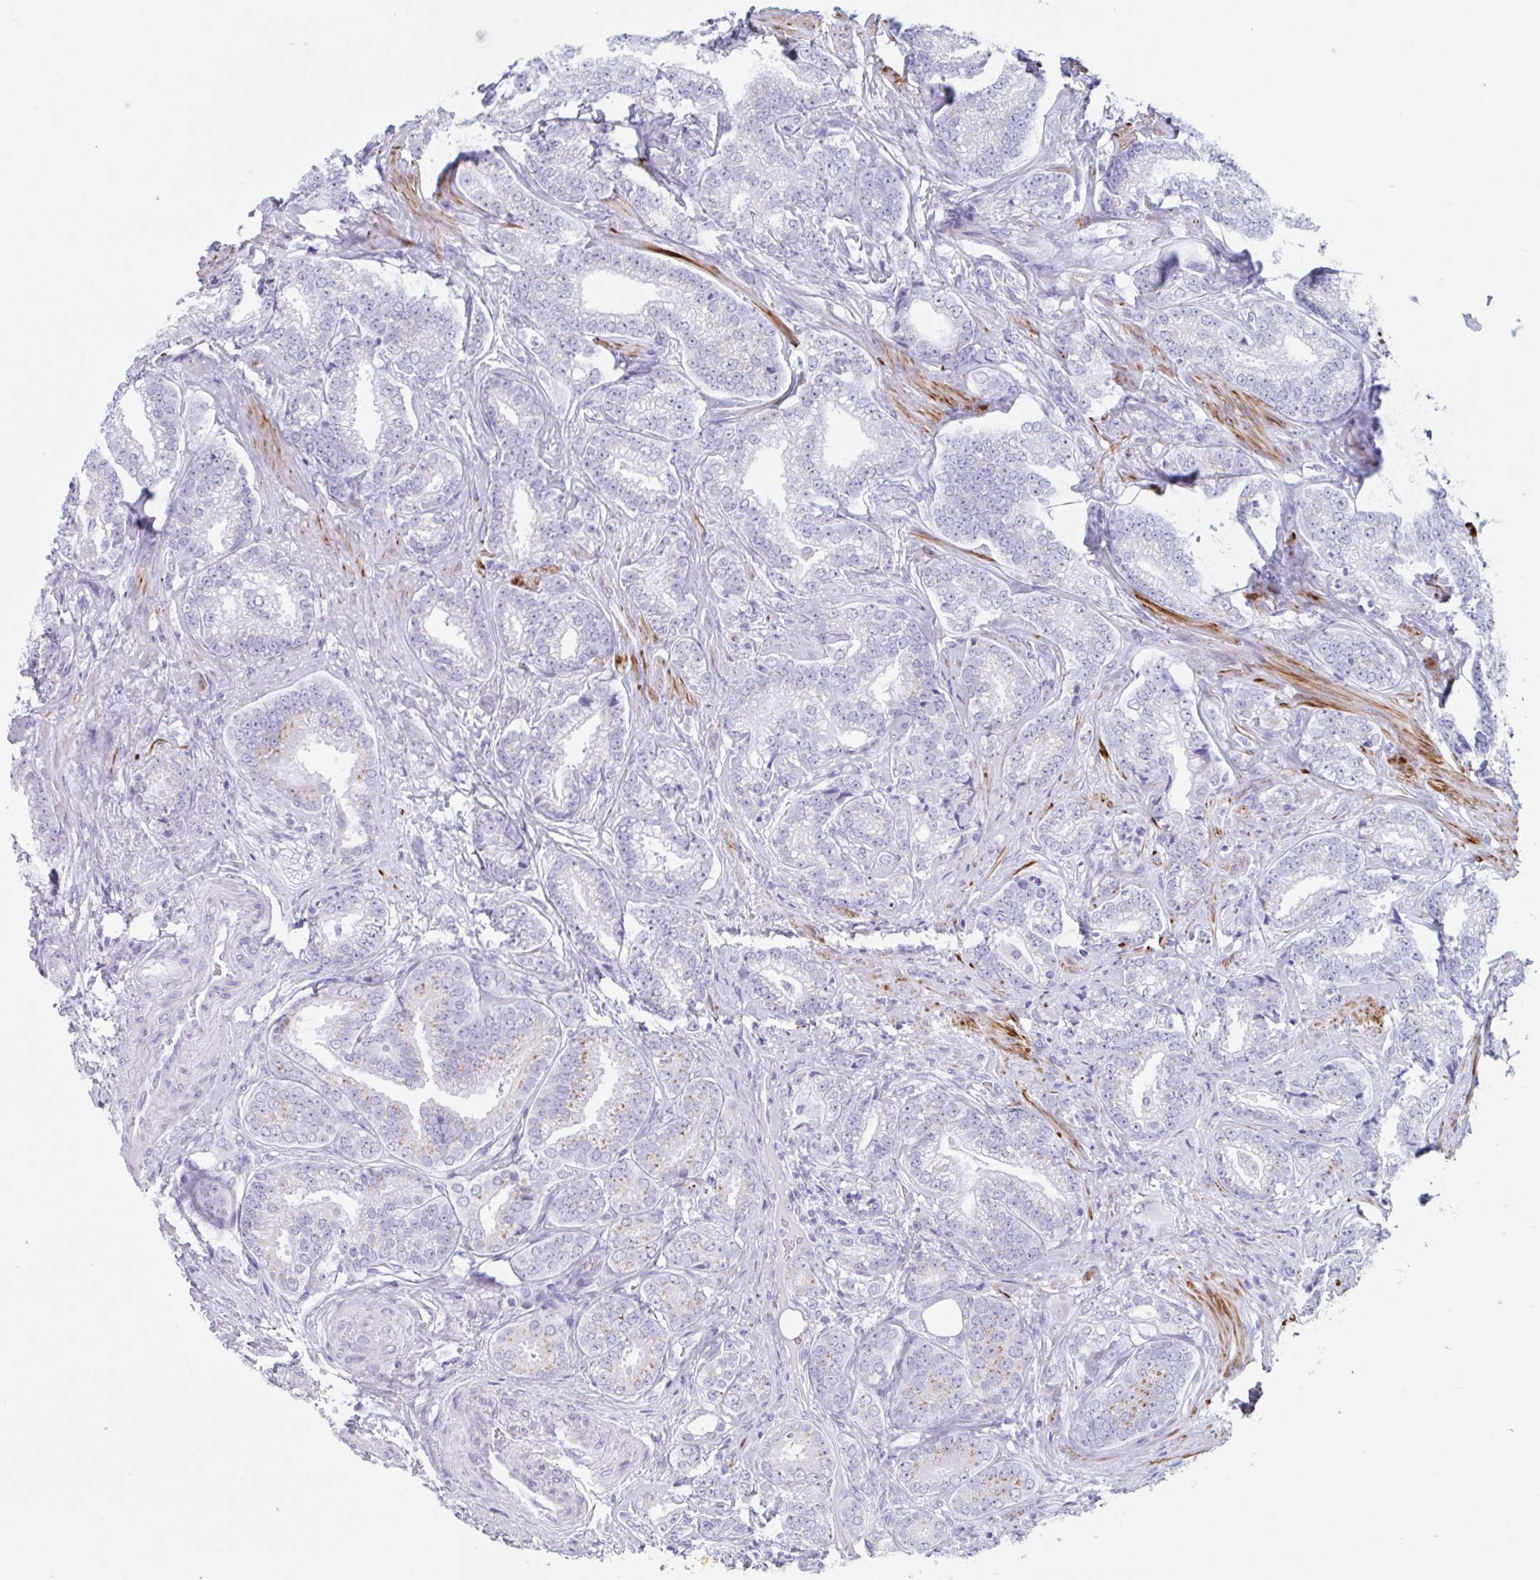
{"staining": {"intensity": "moderate", "quantity": "<25%", "location": "cytoplasmic/membranous"}, "tissue": "prostate cancer", "cell_type": "Tumor cells", "image_type": "cancer", "snomed": [{"axis": "morphology", "description": "Adenocarcinoma, Low grade"}, {"axis": "topography", "description": "Prostate"}], "caption": "Approximately <25% of tumor cells in human low-grade adenocarcinoma (prostate) display moderate cytoplasmic/membranous protein expression as visualized by brown immunohistochemical staining.", "gene": "CPTP", "patient": {"sex": "male", "age": 63}}